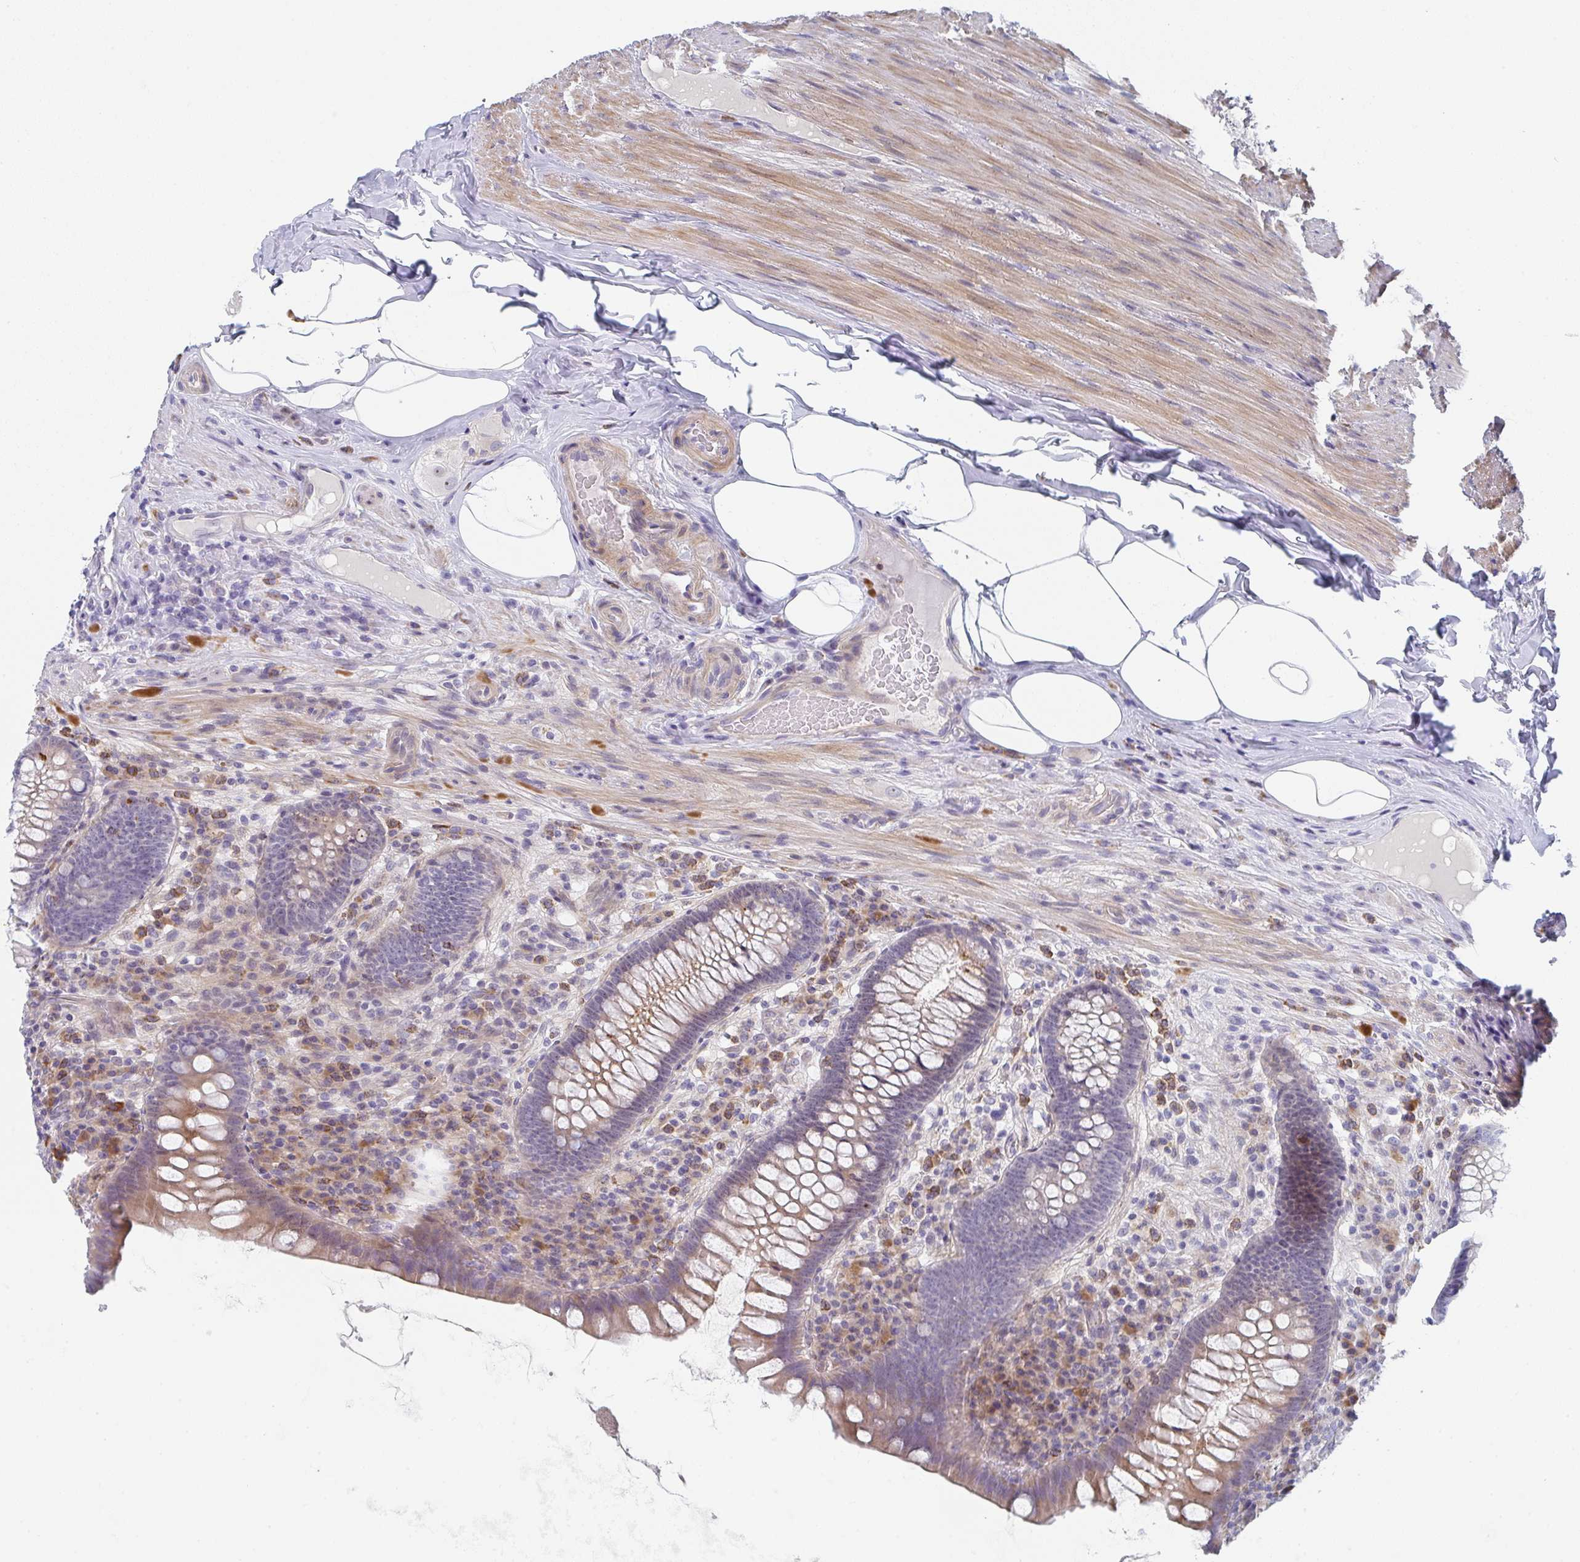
{"staining": {"intensity": "moderate", "quantity": "25%-75%", "location": "cytoplasmic/membranous"}, "tissue": "appendix", "cell_type": "Glandular cells", "image_type": "normal", "snomed": [{"axis": "morphology", "description": "Normal tissue, NOS"}, {"axis": "topography", "description": "Appendix"}], "caption": "The micrograph displays immunohistochemical staining of normal appendix. There is moderate cytoplasmic/membranous positivity is identified in about 25%-75% of glandular cells. The staining is performed using DAB brown chromogen to label protein expression. The nuclei are counter-stained blue using hematoxylin.", "gene": "KLHL33", "patient": {"sex": "male", "age": 71}}